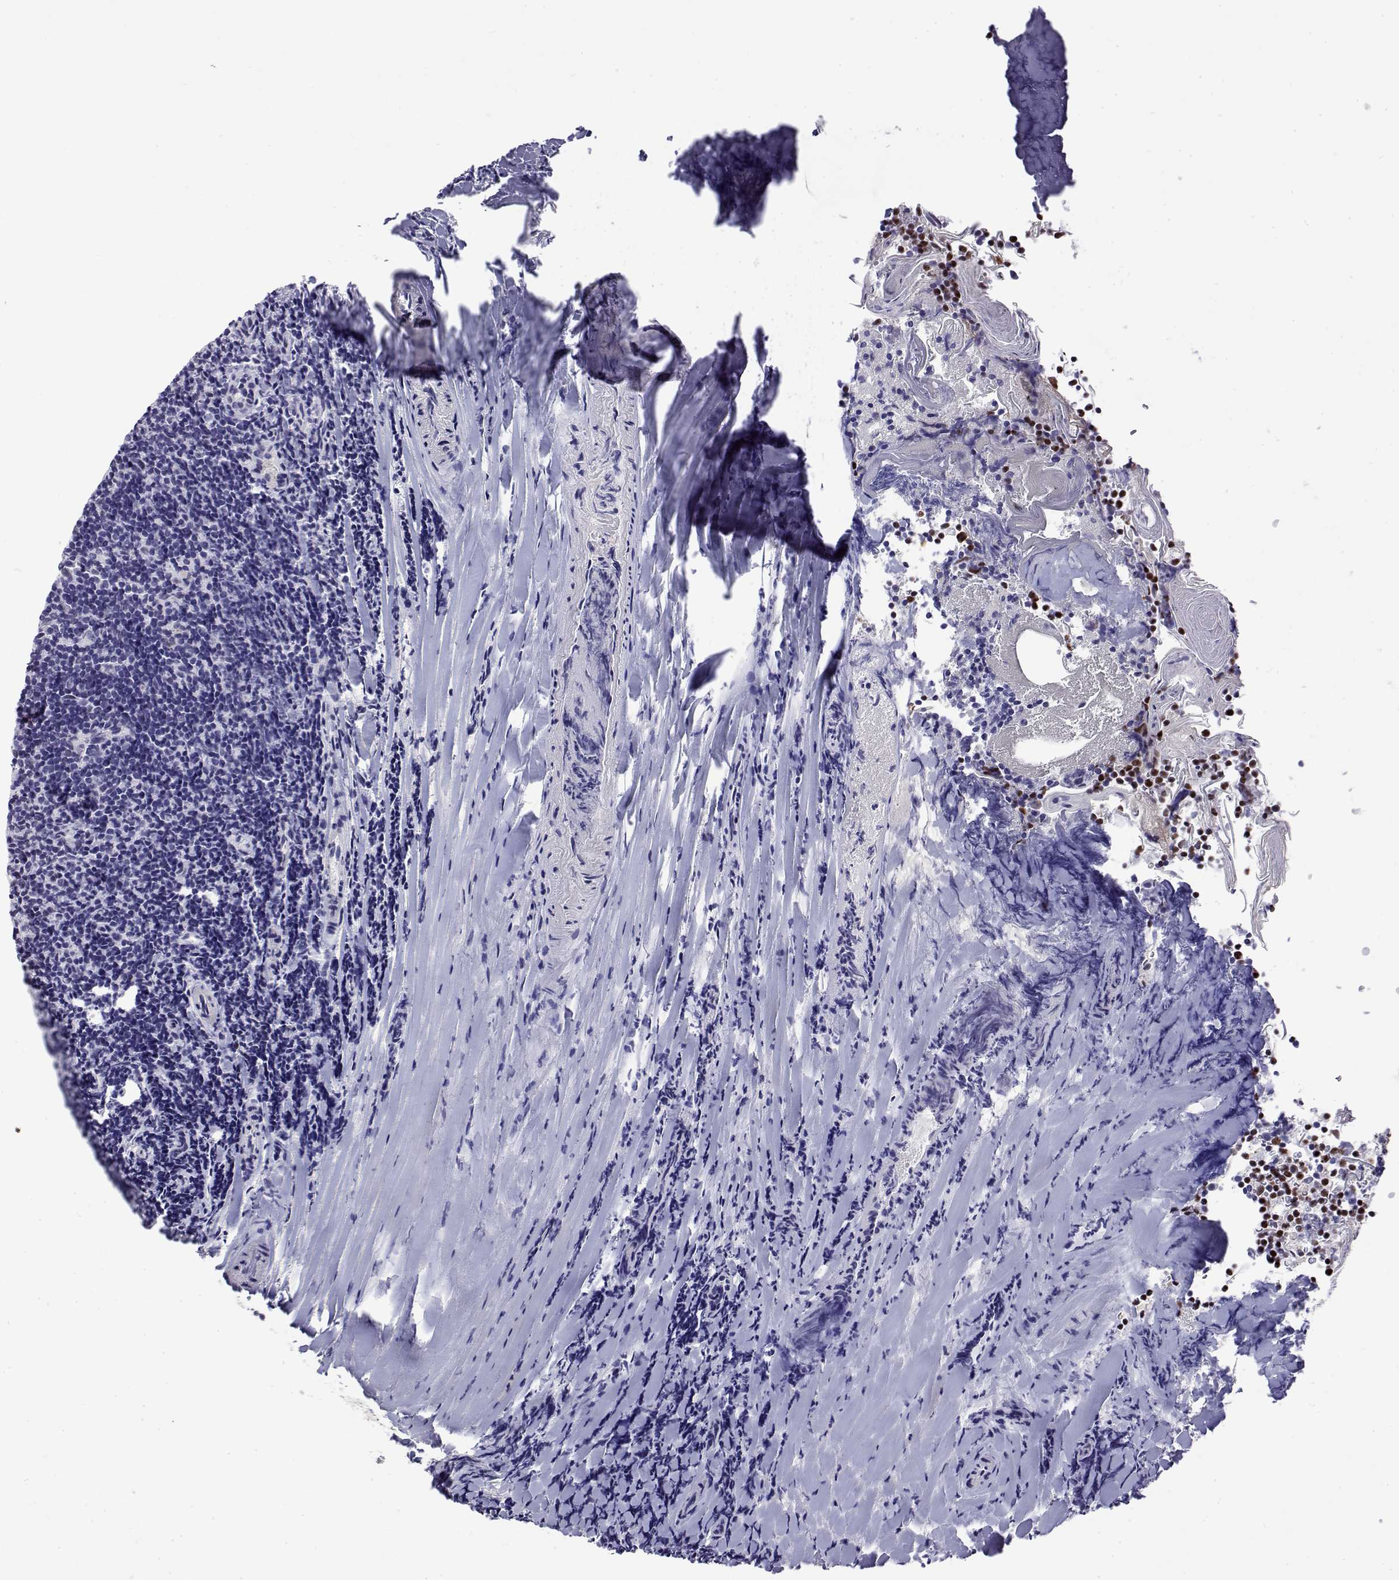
{"staining": {"intensity": "moderate", "quantity": "25%-75%", "location": "nuclear"}, "tissue": "tonsil", "cell_type": "Germinal center cells", "image_type": "normal", "snomed": [{"axis": "morphology", "description": "Normal tissue, NOS"}, {"axis": "topography", "description": "Tonsil"}], "caption": "The immunohistochemical stain labels moderate nuclear staining in germinal center cells of unremarkable tonsil.", "gene": "POLDIP3", "patient": {"sex": "female", "age": 10}}